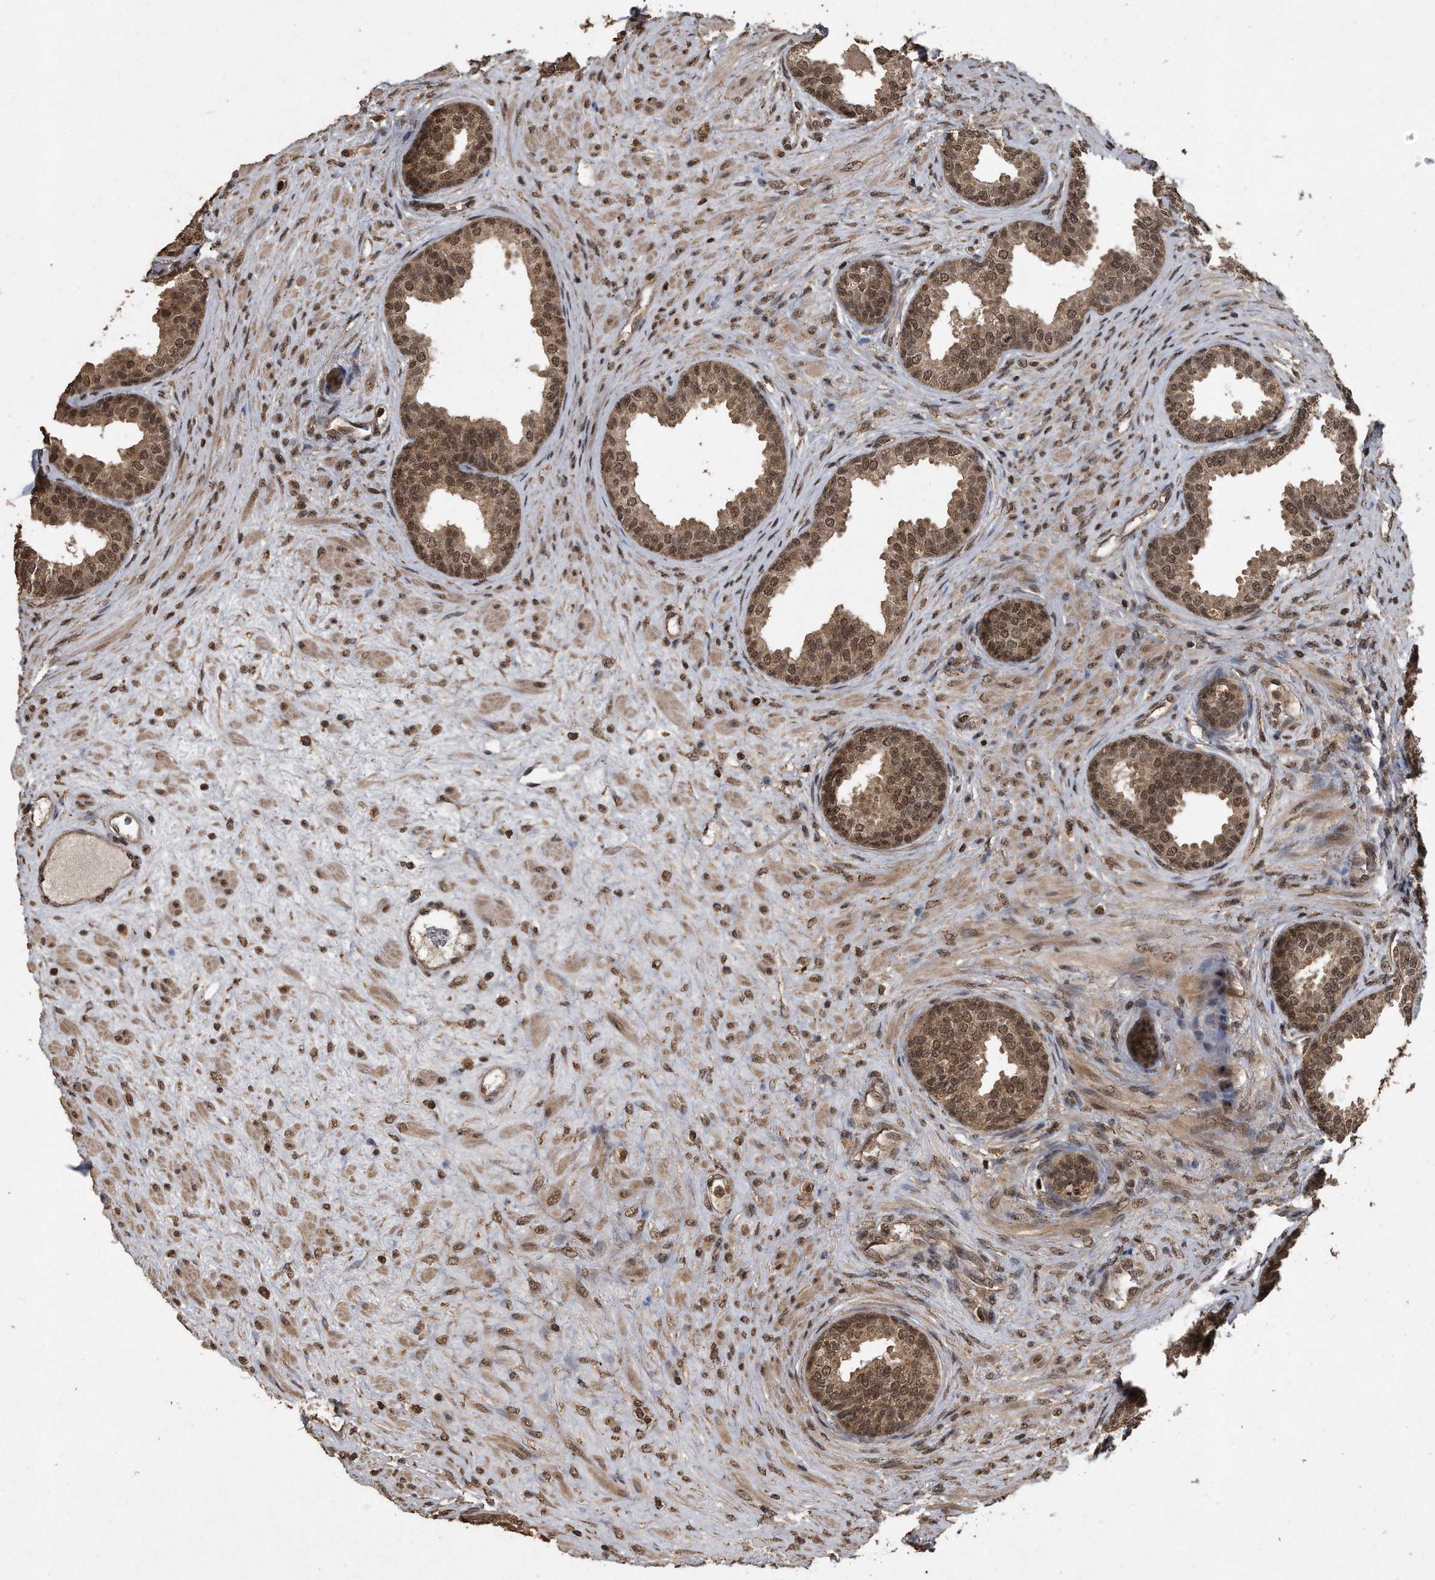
{"staining": {"intensity": "moderate", "quantity": ">75%", "location": "cytoplasmic/membranous,nuclear"}, "tissue": "prostate", "cell_type": "Glandular cells", "image_type": "normal", "snomed": [{"axis": "morphology", "description": "Normal tissue, NOS"}, {"axis": "topography", "description": "Prostate"}], "caption": "Protein staining by immunohistochemistry (IHC) shows moderate cytoplasmic/membranous,nuclear expression in about >75% of glandular cells in benign prostate. The staining was performed using DAB (3,3'-diaminobenzidine), with brown indicating positive protein expression. Nuclei are stained blue with hematoxylin.", "gene": "CRYZL1", "patient": {"sex": "male", "age": 76}}